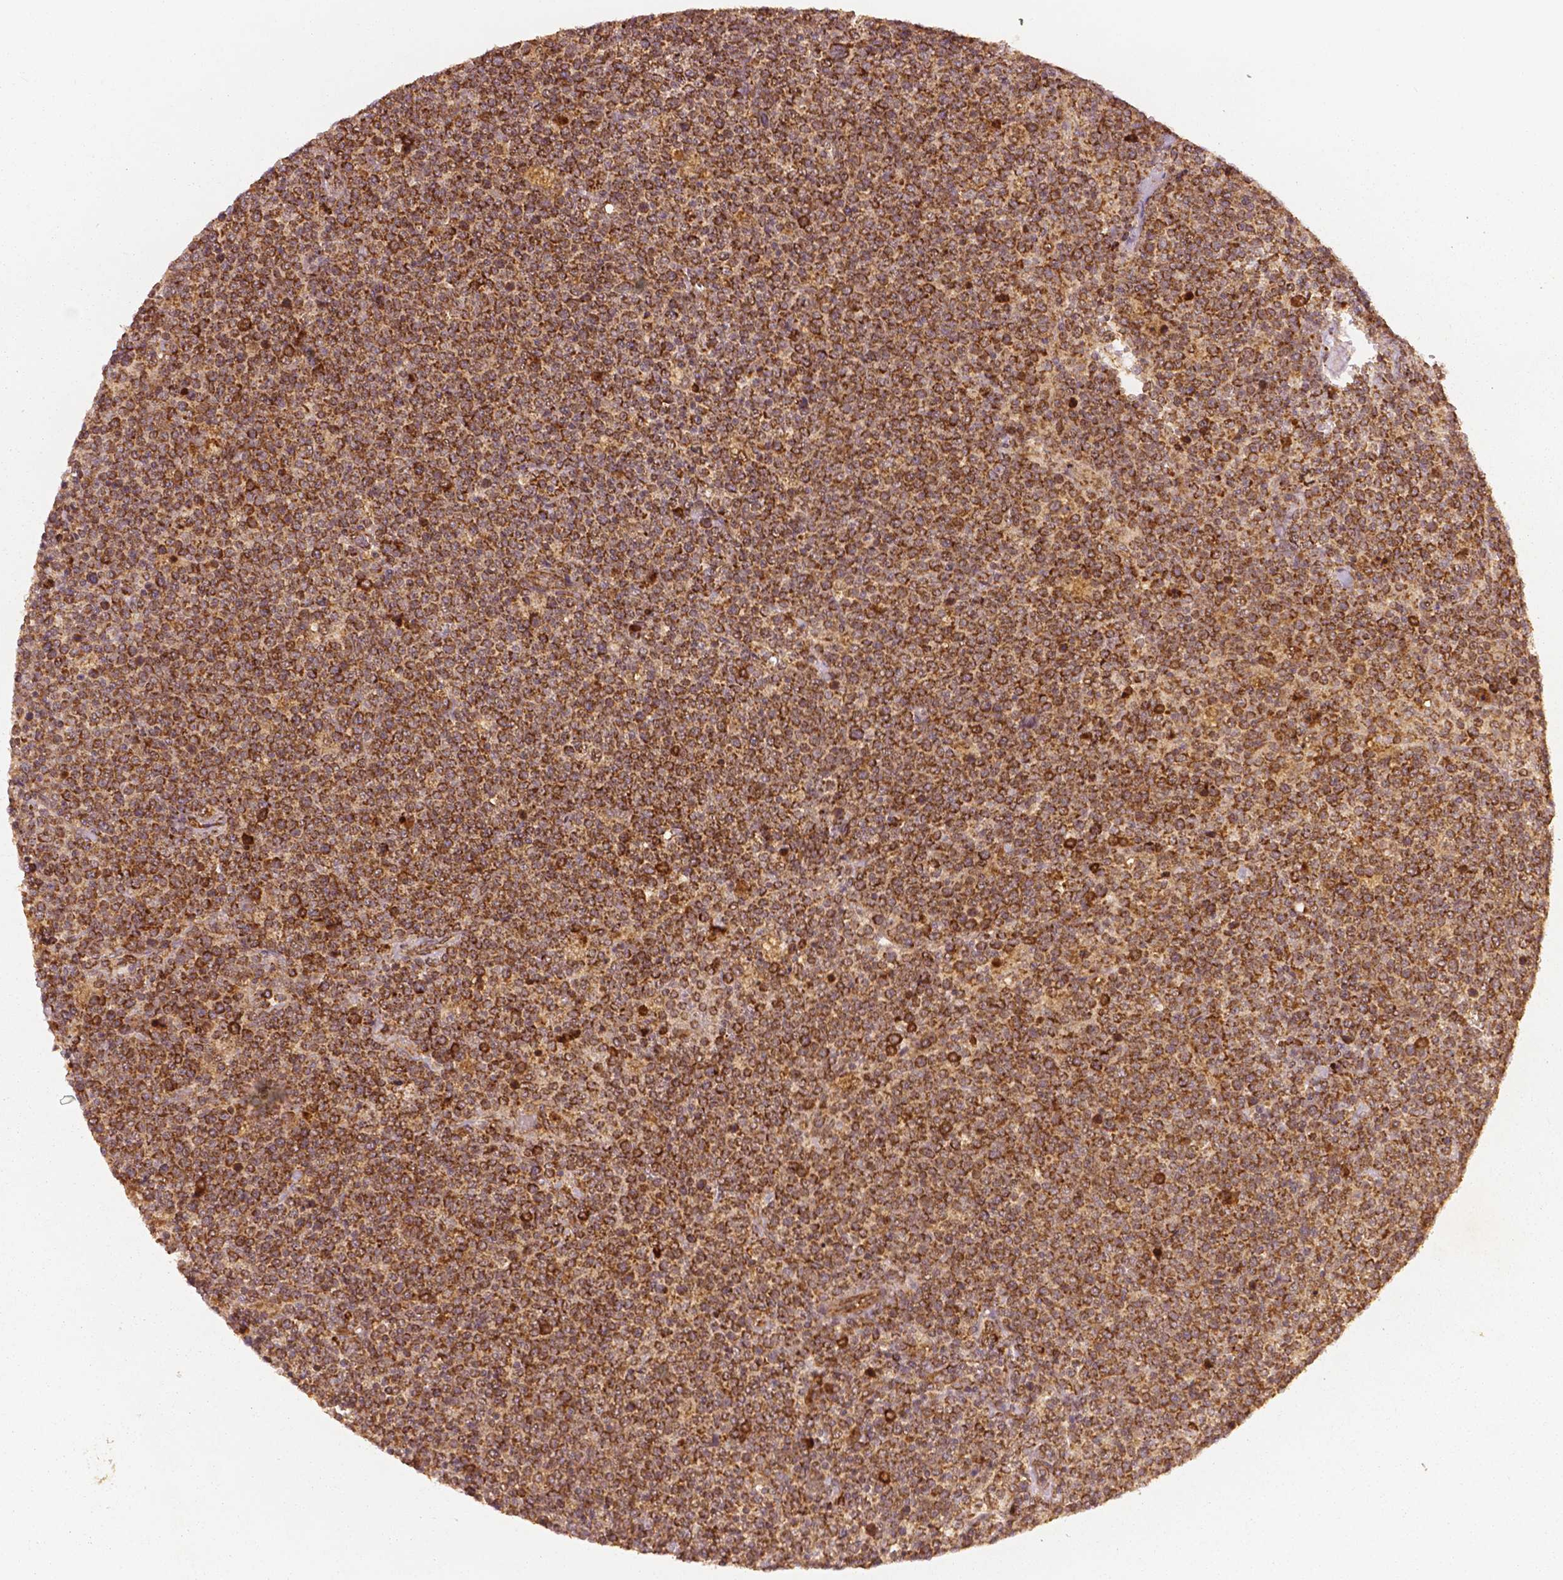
{"staining": {"intensity": "strong", "quantity": ">75%", "location": "cytoplasmic/membranous"}, "tissue": "lymphoma", "cell_type": "Tumor cells", "image_type": "cancer", "snomed": [{"axis": "morphology", "description": "Malignant lymphoma, non-Hodgkin's type, High grade"}, {"axis": "topography", "description": "Lymph node"}], "caption": "A micrograph showing strong cytoplasmic/membranous expression in about >75% of tumor cells in lymphoma, as visualized by brown immunohistochemical staining.", "gene": "PGAM5", "patient": {"sex": "male", "age": 61}}